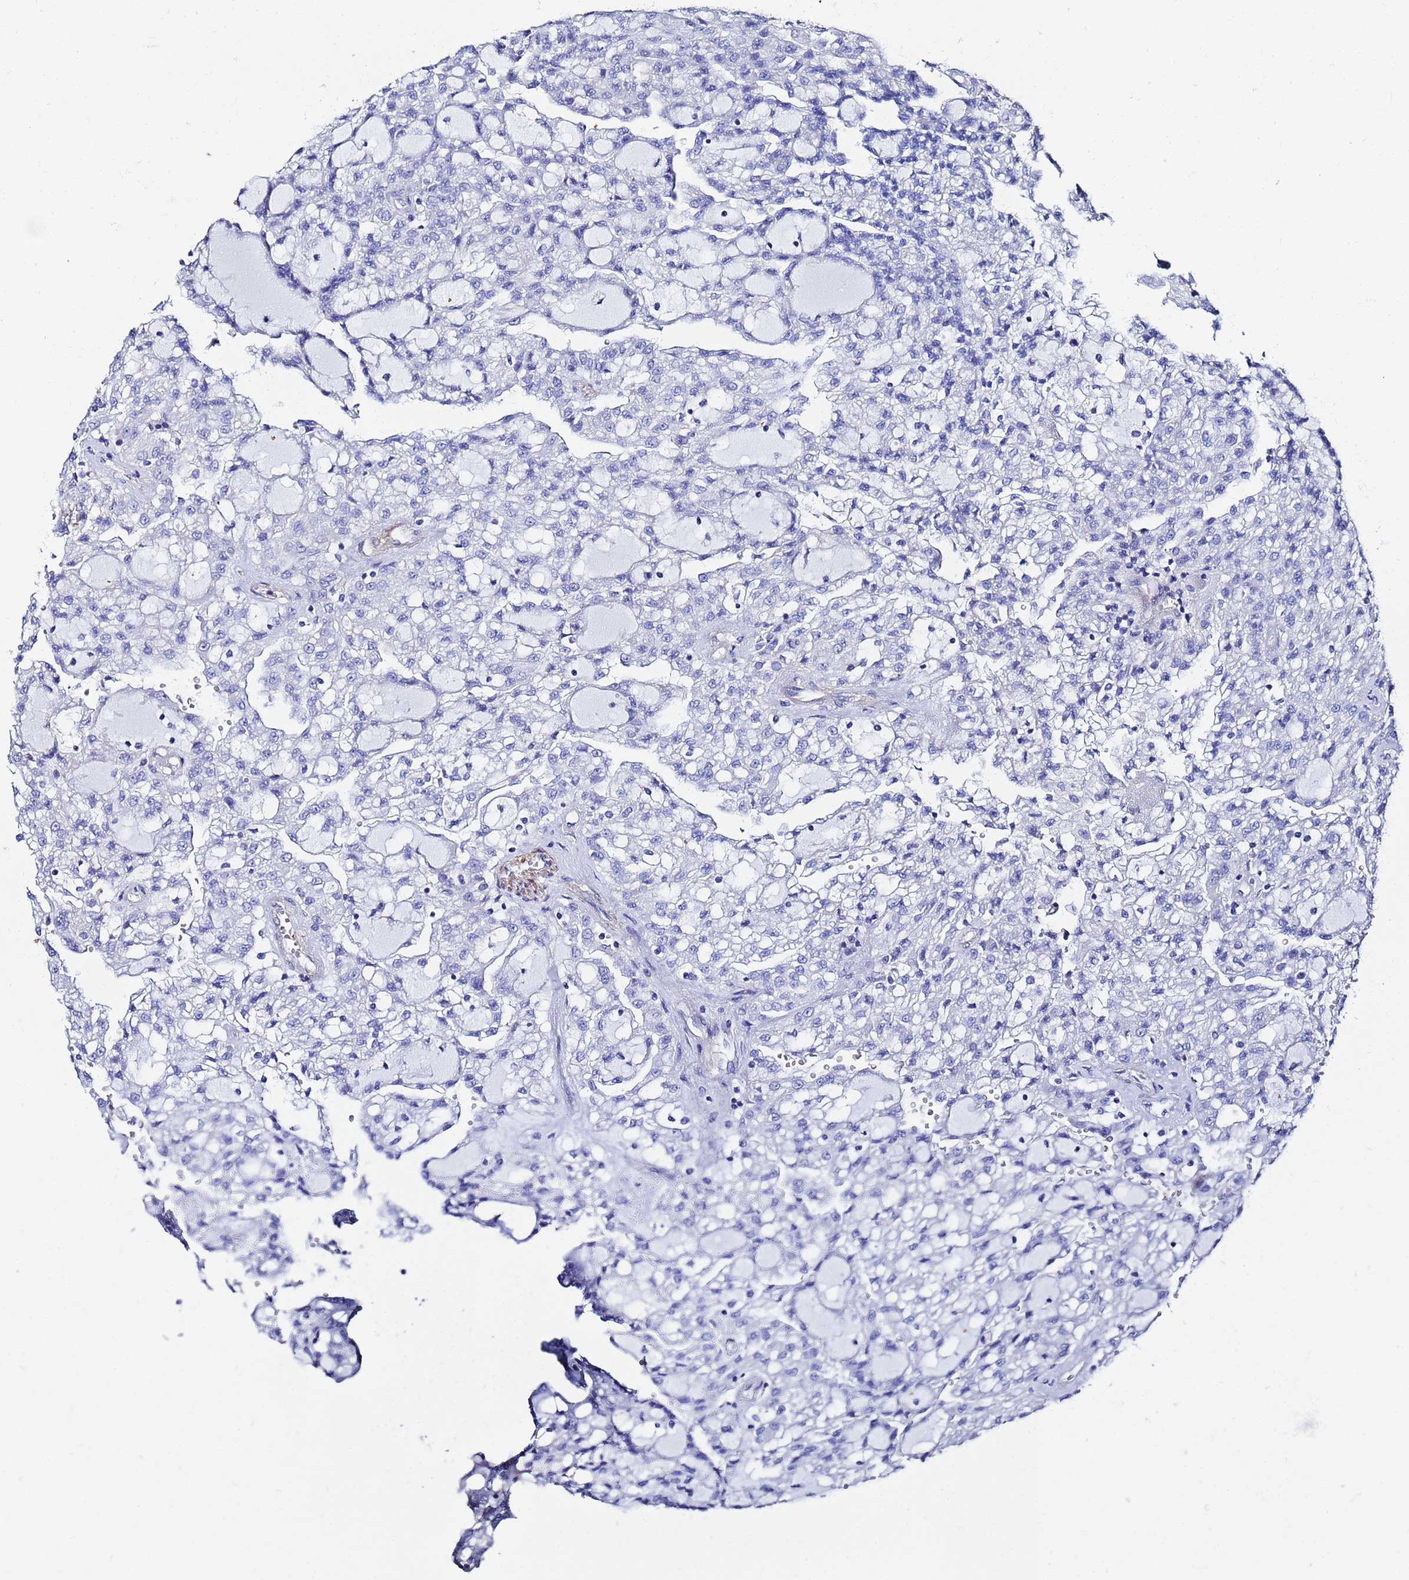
{"staining": {"intensity": "negative", "quantity": "none", "location": "none"}, "tissue": "renal cancer", "cell_type": "Tumor cells", "image_type": "cancer", "snomed": [{"axis": "morphology", "description": "Adenocarcinoma, NOS"}, {"axis": "topography", "description": "Kidney"}], "caption": "This is an IHC micrograph of human adenocarcinoma (renal). There is no staining in tumor cells.", "gene": "RAB39B", "patient": {"sex": "male", "age": 63}}